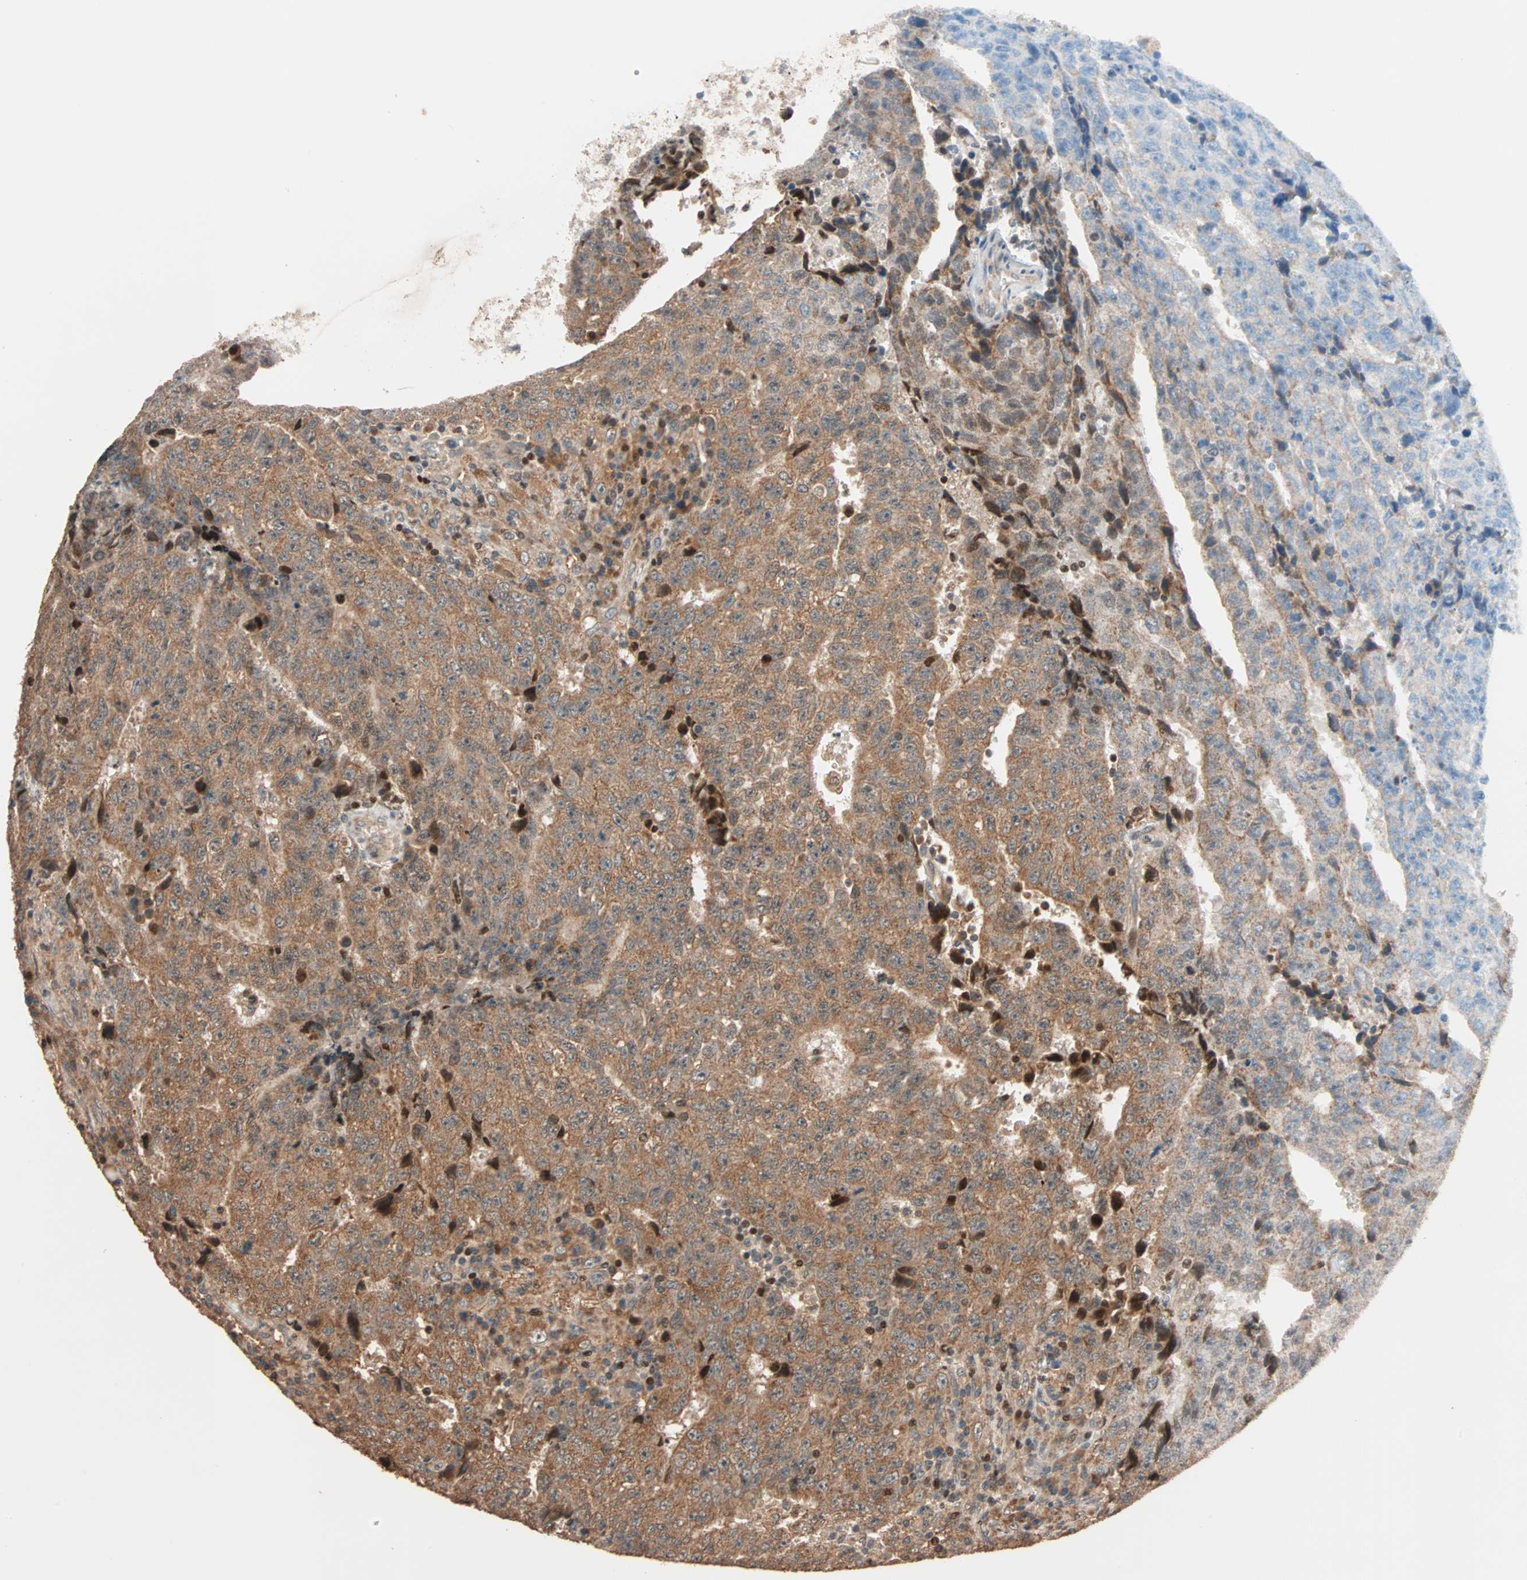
{"staining": {"intensity": "moderate", "quantity": ">75%", "location": "cytoplasmic/membranous"}, "tissue": "testis cancer", "cell_type": "Tumor cells", "image_type": "cancer", "snomed": [{"axis": "morphology", "description": "Necrosis, NOS"}, {"axis": "morphology", "description": "Carcinoma, Embryonal, NOS"}, {"axis": "topography", "description": "Testis"}], "caption": "Moderate cytoplasmic/membranous protein staining is seen in about >75% of tumor cells in testis embryonal carcinoma.", "gene": "HECW1", "patient": {"sex": "male", "age": 19}}